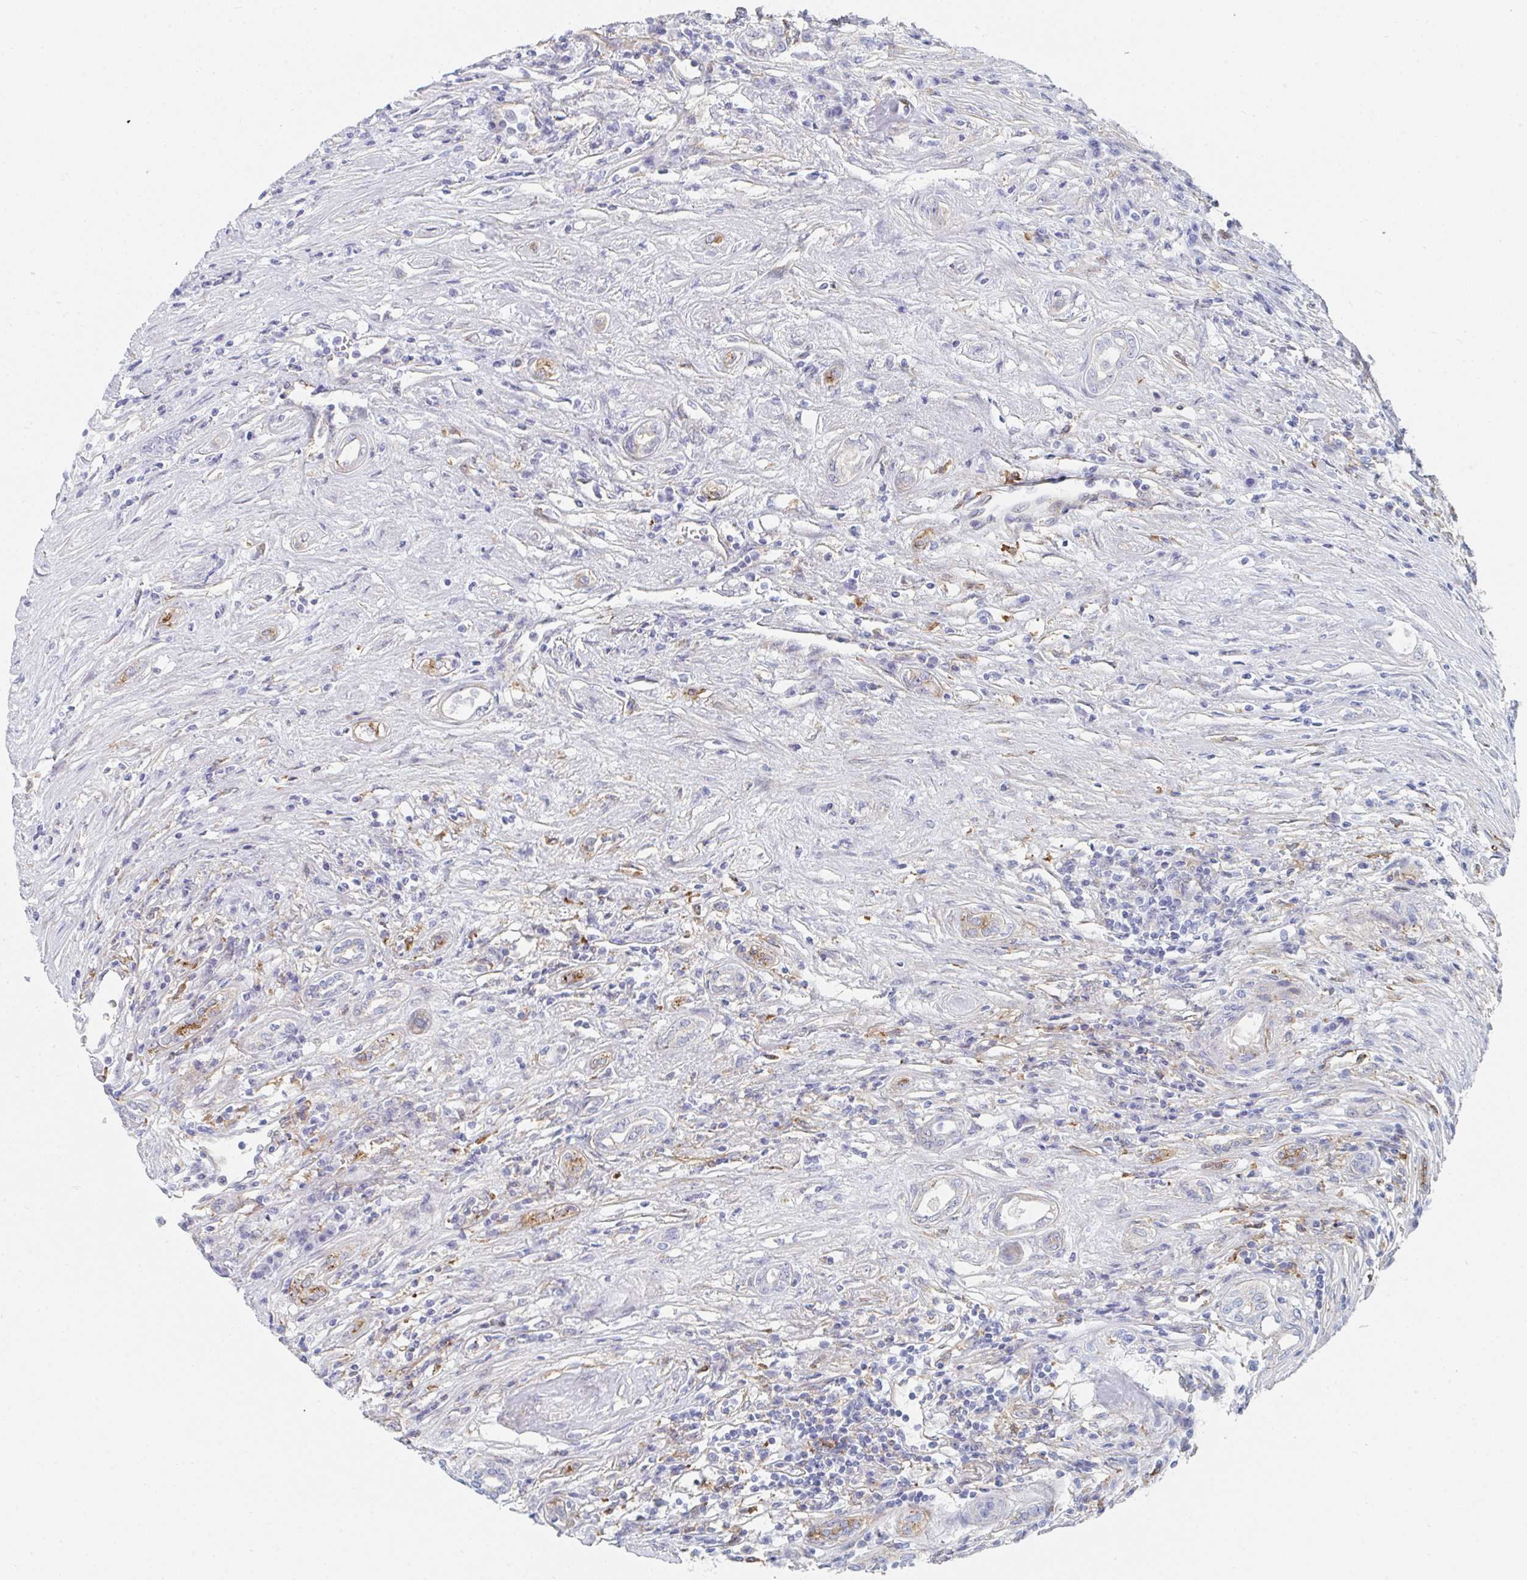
{"staining": {"intensity": "negative", "quantity": "none", "location": "none"}, "tissue": "renal cancer", "cell_type": "Tumor cells", "image_type": "cancer", "snomed": [{"axis": "morphology", "description": "Adenocarcinoma, NOS"}, {"axis": "topography", "description": "Kidney"}], "caption": "A high-resolution photomicrograph shows immunohistochemistry (IHC) staining of renal cancer, which displays no significant staining in tumor cells.", "gene": "DAB2", "patient": {"sex": "female", "age": 67}}